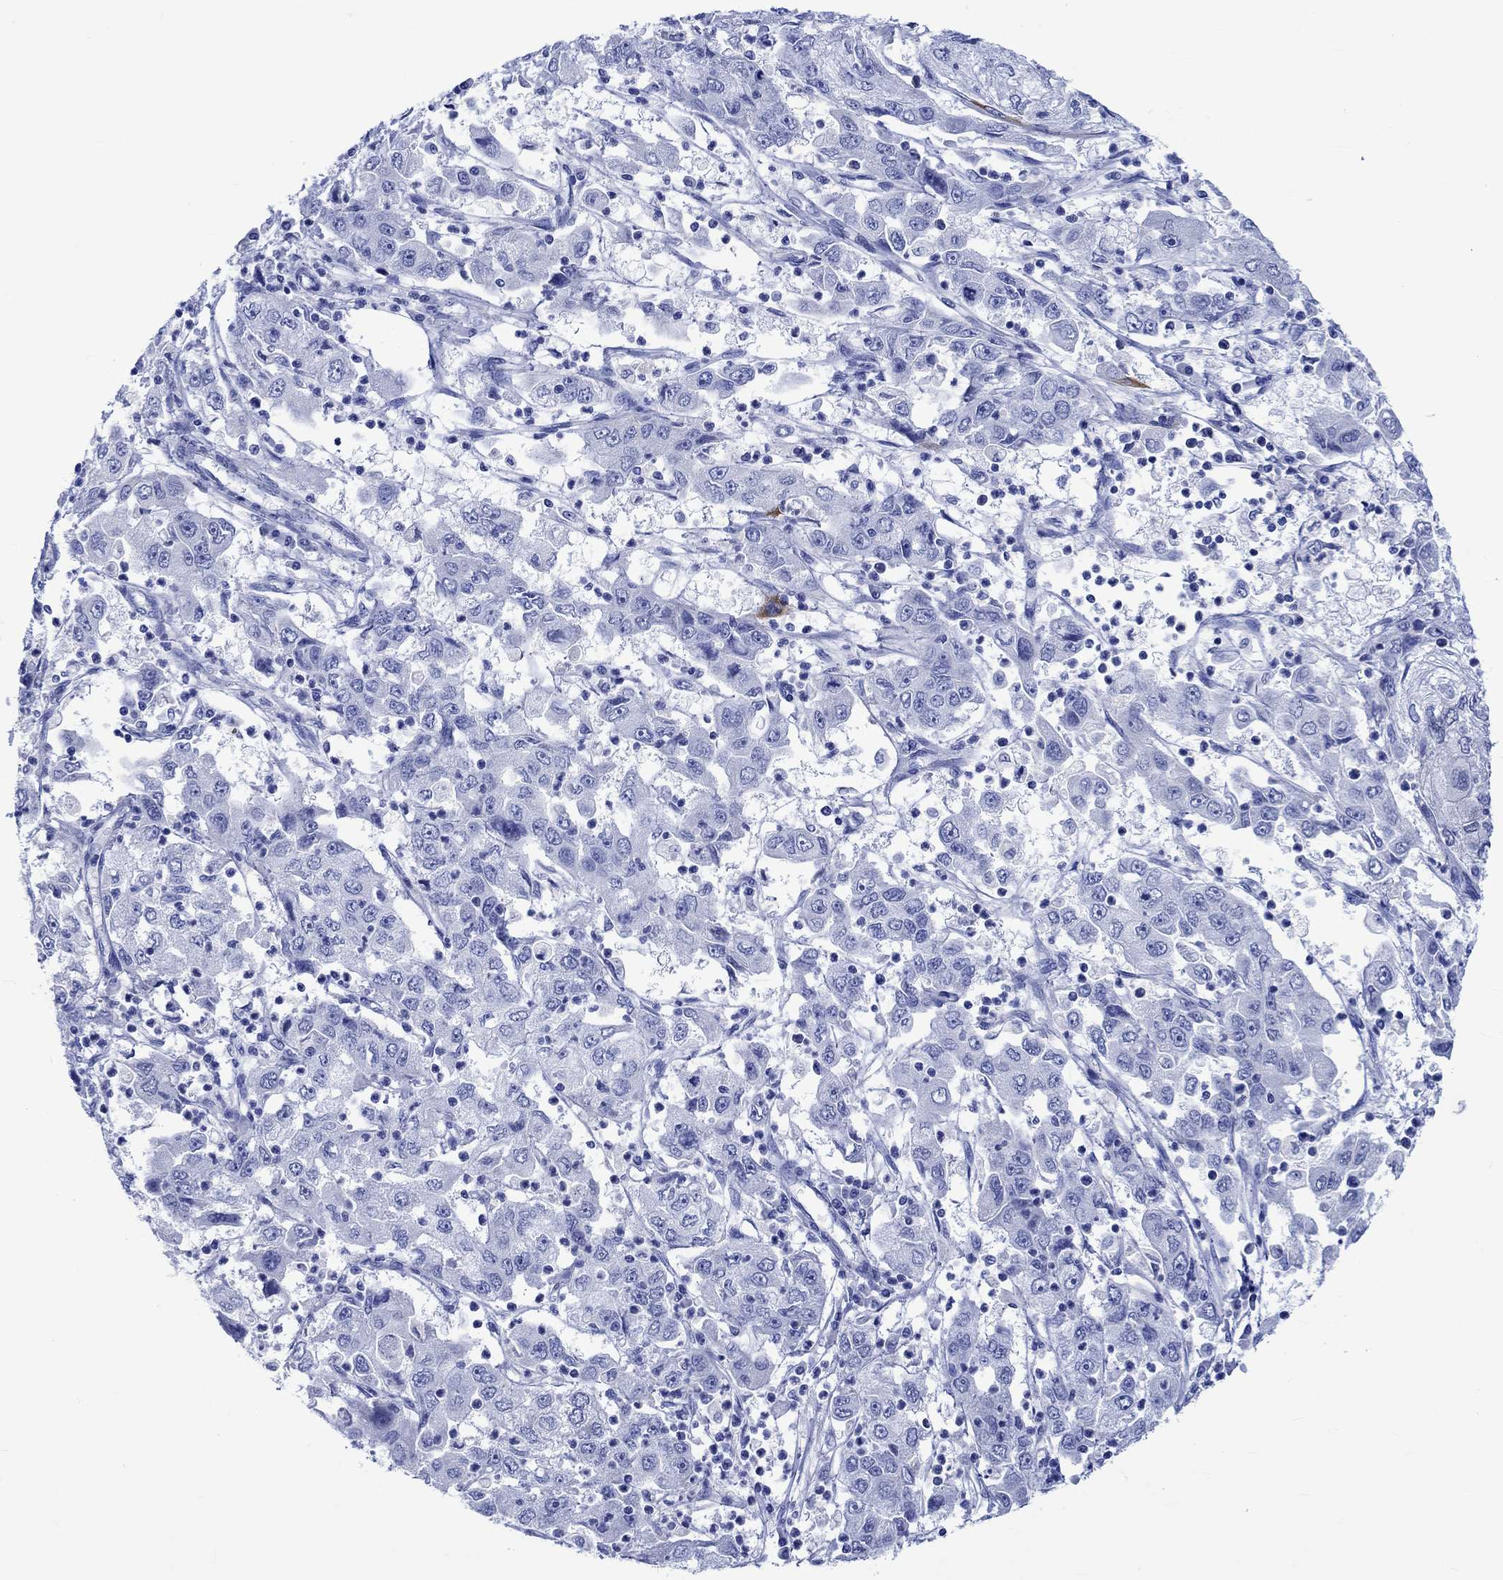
{"staining": {"intensity": "negative", "quantity": "none", "location": "none"}, "tissue": "cervical cancer", "cell_type": "Tumor cells", "image_type": "cancer", "snomed": [{"axis": "morphology", "description": "Squamous cell carcinoma, NOS"}, {"axis": "topography", "description": "Cervix"}], "caption": "DAB (3,3'-diaminobenzidine) immunohistochemical staining of human cervical cancer (squamous cell carcinoma) exhibits no significant positivity in tumor cells.", "gene": "KLHL33", "patient": {"sex": "female", "age": 36}}